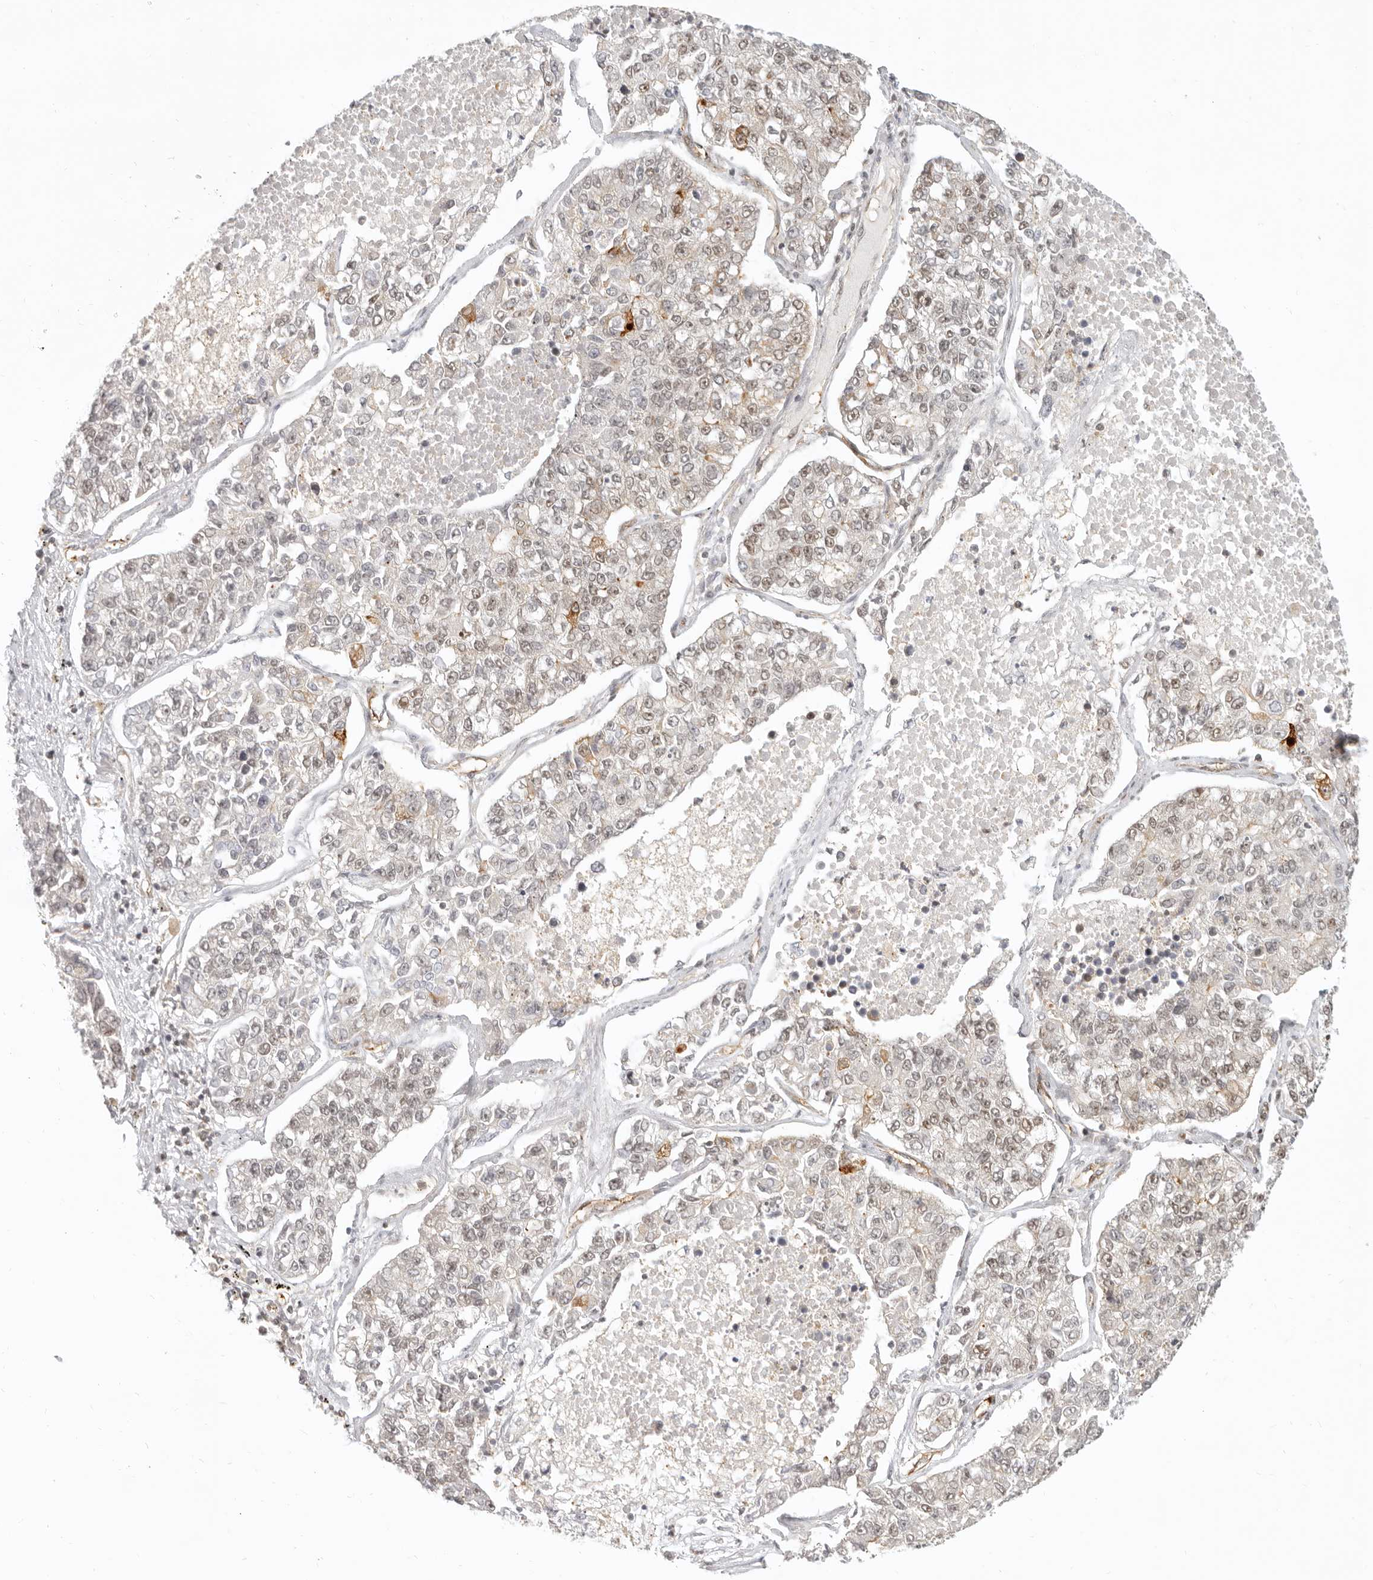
{"staining": {"intensity": "weak", "quantity": ">75%", "location": "cytoplasmic/membranous,nuclear"}, "tissue": "lung cancer", "cell_type": "Tumor cells", "image_type": "cancer", "snomed": [{"axis": "morphology", "description": "Adenocarcinoma, NOS"}, {"axis": "topography", "description": "Lung"}], "caption": "Adenocarcinoma (lung) stained with immunohistochemistry reveals weak cytoplasmic/membranous and nuclear positivity in approximately >75% of tumor cells. The staining was performed using DAB to visualize the protein expression in brown, while the nuclei were stained in blue with hematoxylin (Magnification: 20x).", "gene": "BAP1", "patient": {"sex": "male", "age": 49}}